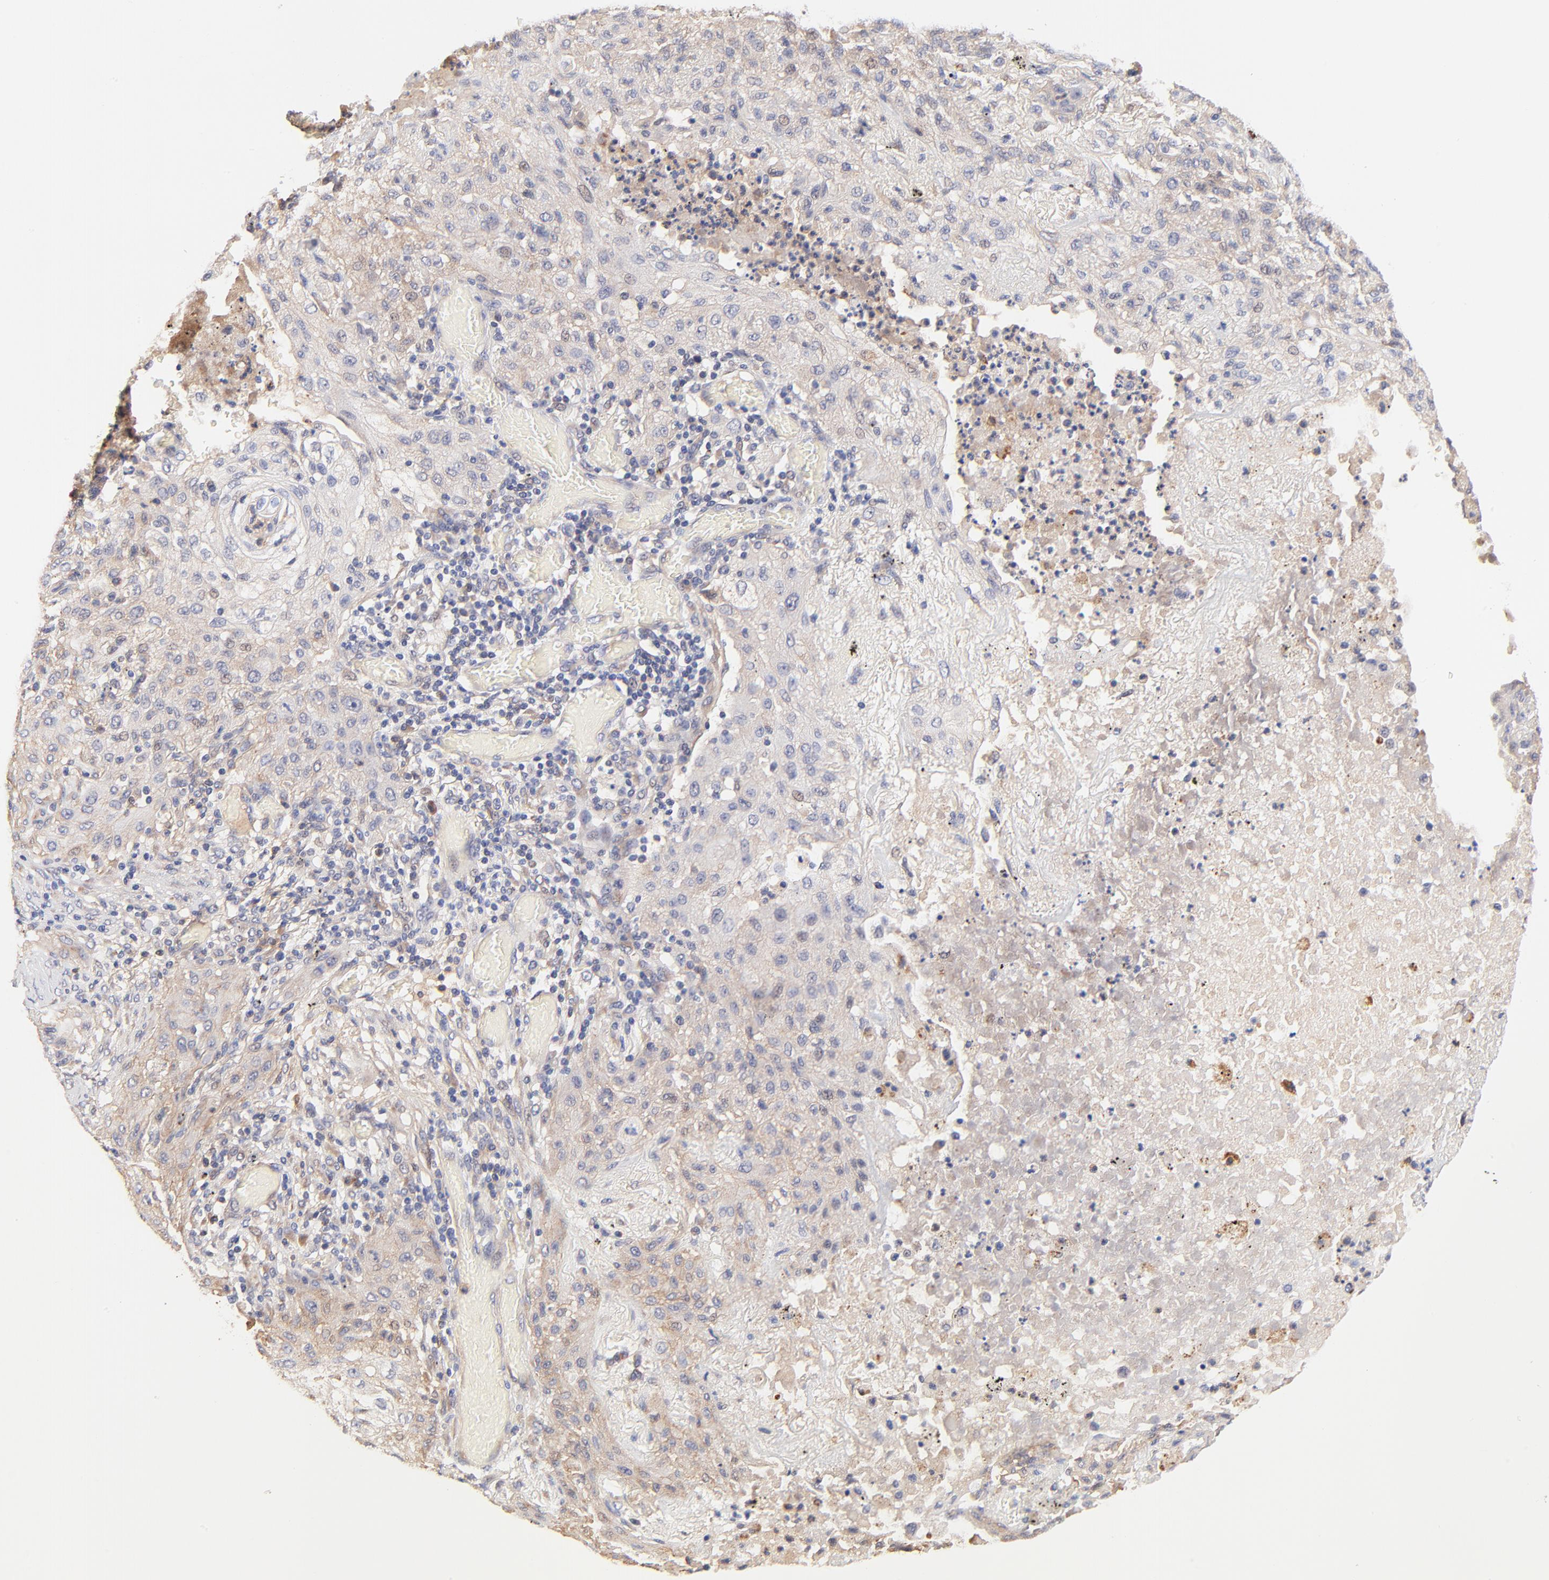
{"staining": {"intensity": "weak", "quantity": "<25%", "location": "cytoplasmic/membranous"}, "tissue": "lung cancer", "cell_type": "Tumor cells", "image_type": "cancer", "snomed": [{"axis": "morphology", "description": "Squamous cell carcinoma, NOS"}, {"axis": "topography", "description": "Lung"}], "caption": "Lung cancer (squamous cell carcinoma) was stained to show a protein in brown. There is no significant staining in tumor cells.", "gene": "PTK7", "patient": {"sex": "female", "age": 47}}